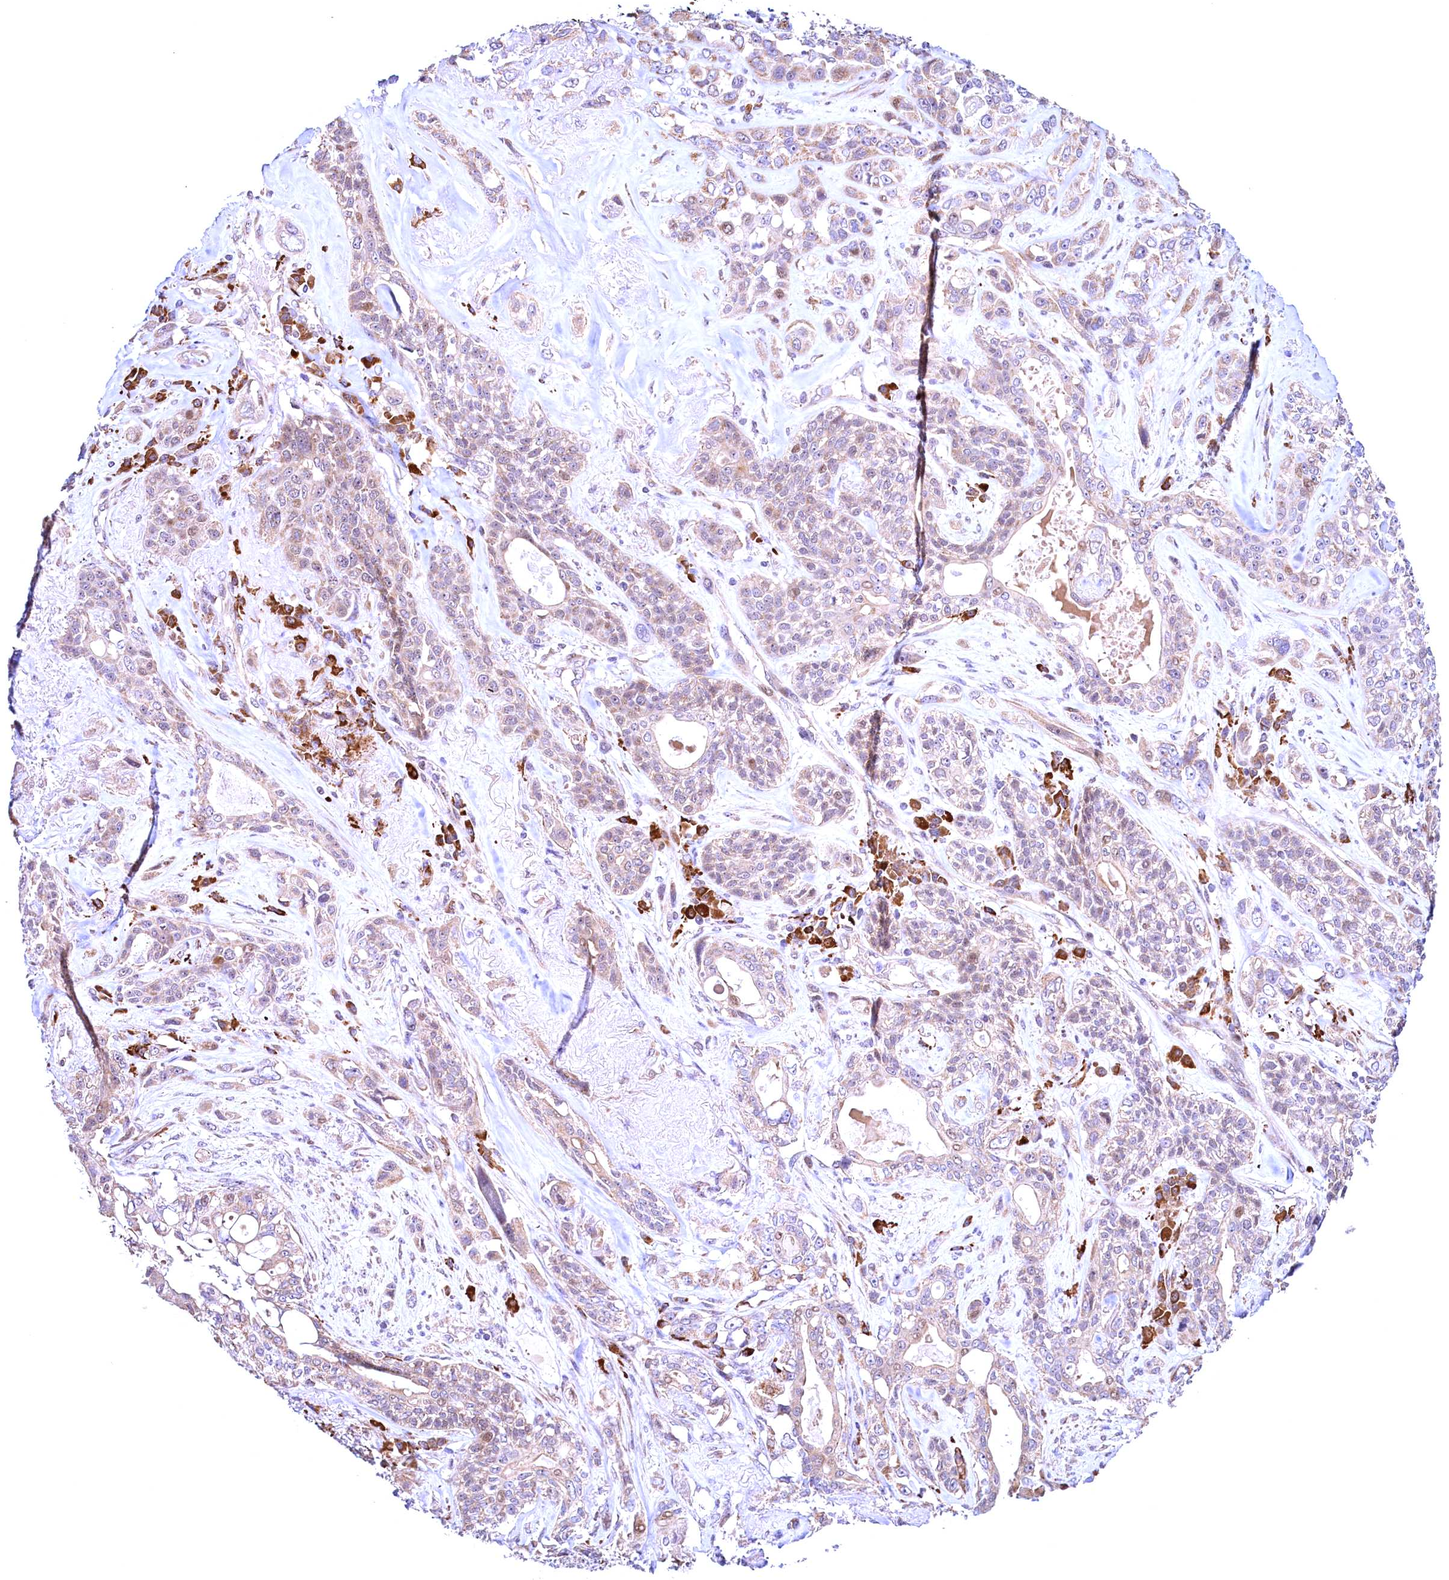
{"staining": {"intensity": "weak", "quantity": "<25%", "location": "cytoplasmic/membranous"}, "tissue": "lung cancer", "cell_type": "Tumor cells", "image_type": "cancer", "snomed": [{"axis": "morphology", "description": "Squamous cell carcinoma, NOS"}, {"axis": "topography", "description": "Lung"}], "caption": "This is an immunohistochemistry (IHC) micrograph of squamous cell carcinoma (lung). There is no positivity in tumor cells.", "gene": "RBFA", "patient": {"sex": "female", "age": 70}}